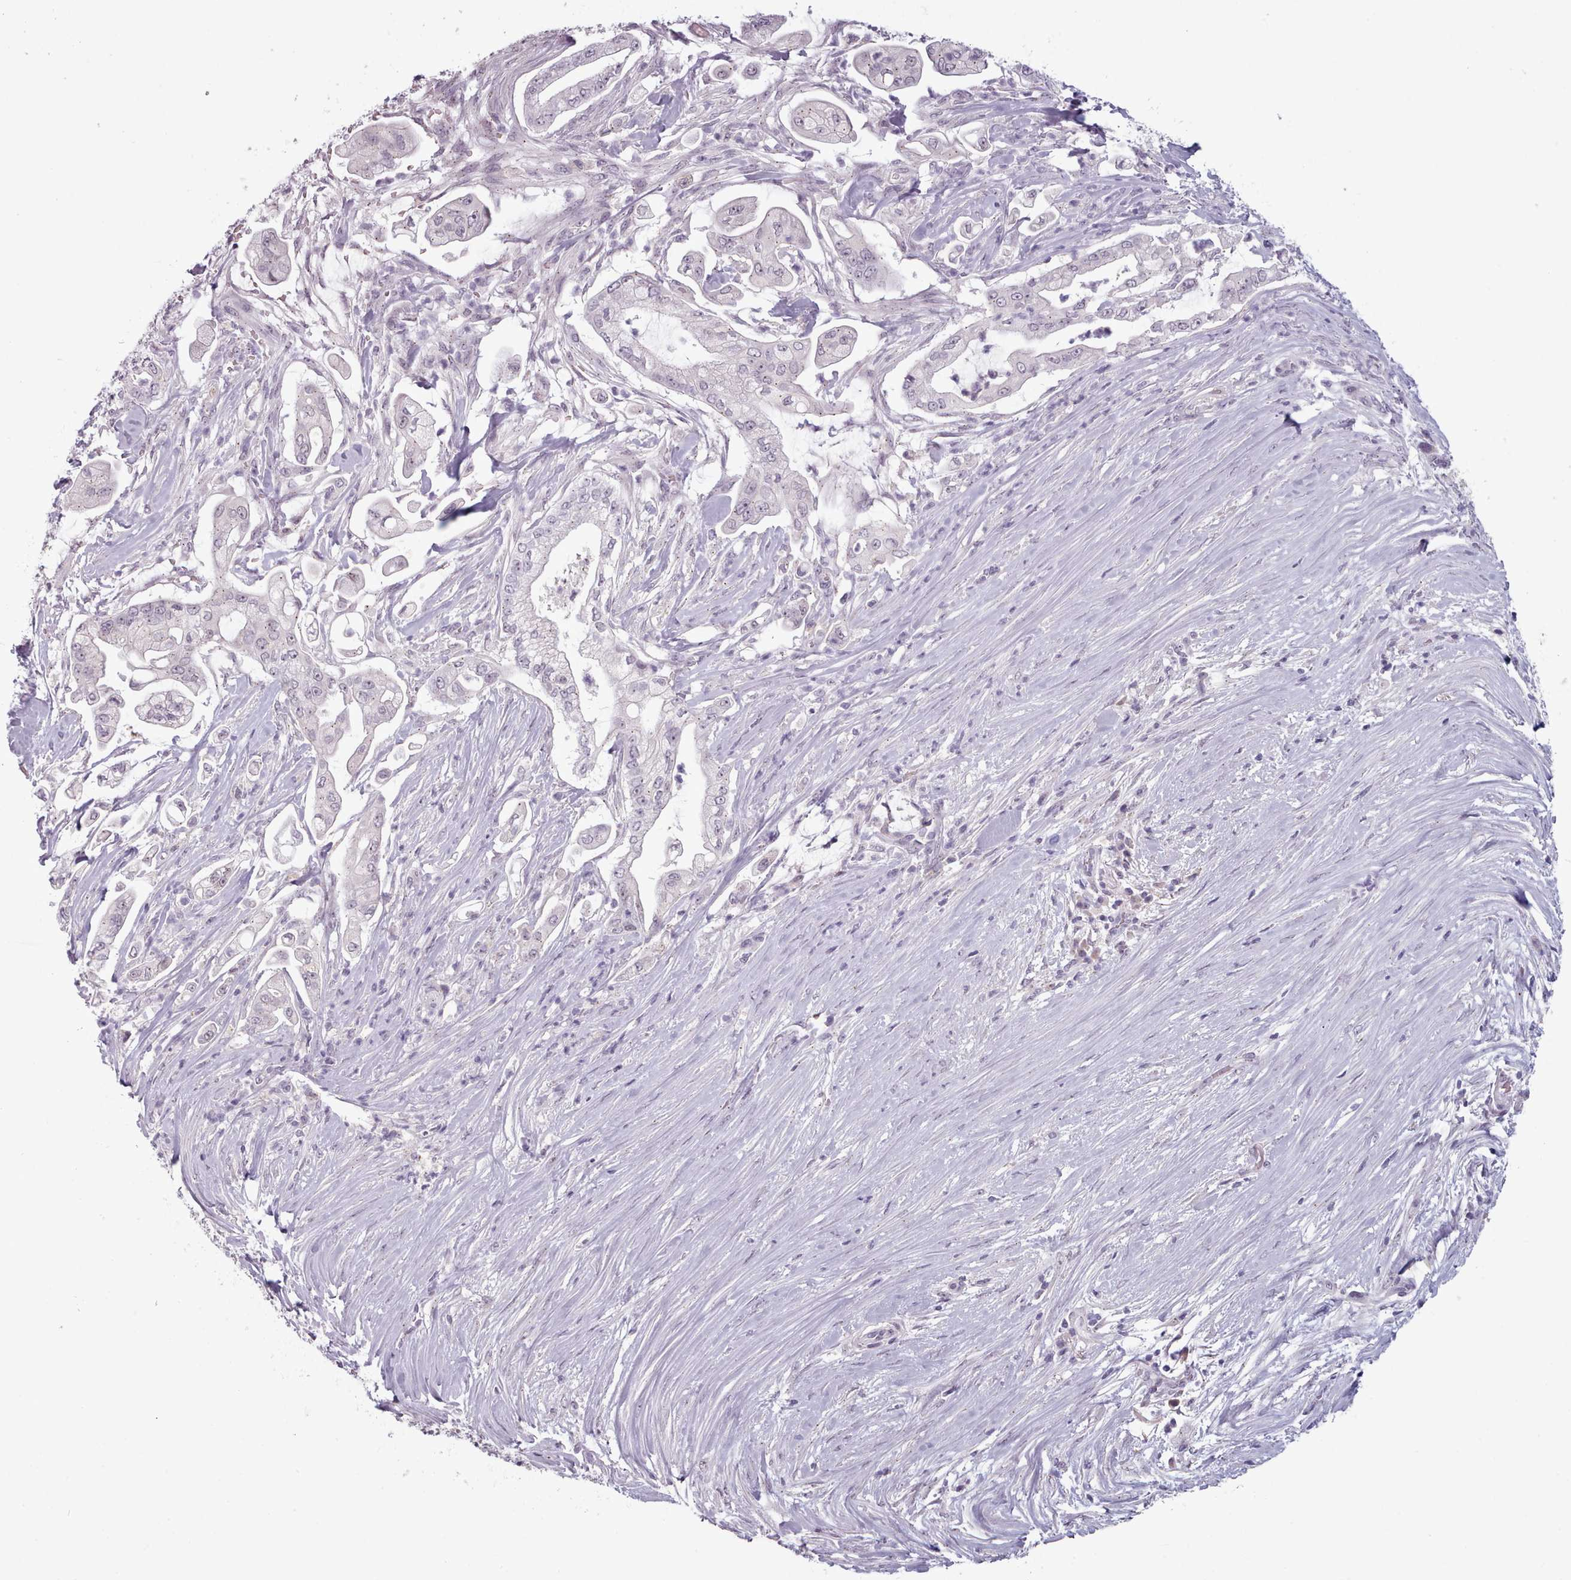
{"staining": {"intensity": "negative", "quantity": "none", "location": "none"}, "tissue": "pancreatic cancer", "cell_type": "Tumor cells", "image_type": "cancer", "snomed": [{"axis": "morphology", "description": "Adenocarcinoma, NOS"}, {"axis": "topography", "description": "Pancreas"}], "caption": "Tumor cells are negative for brown protein staining in pancreatic cancer.", "gene": "PBX4", "patient": {"sex": "female", "age": 69}}